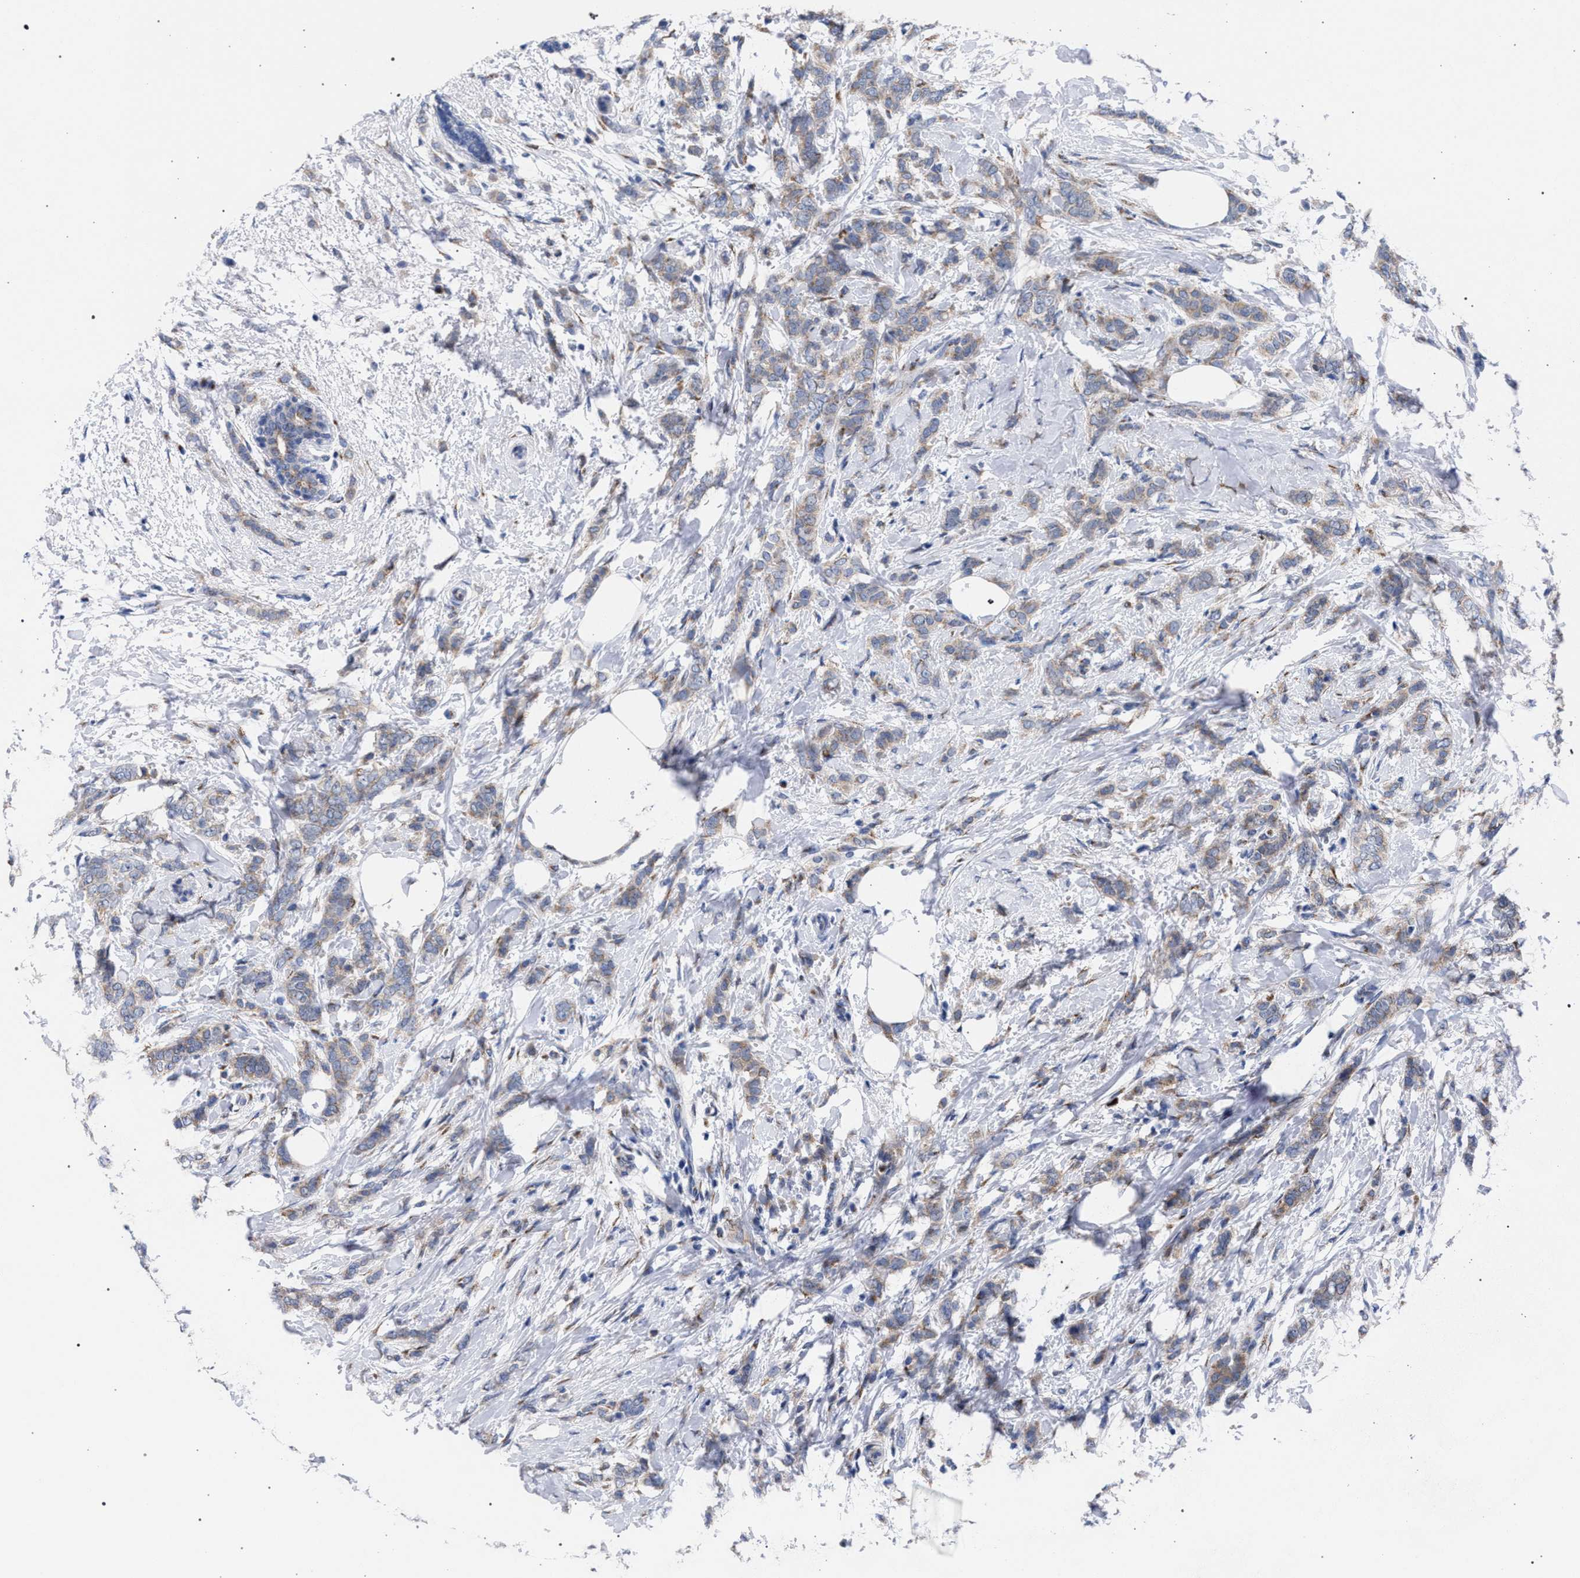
{"staining": {"intensity": "moderate", "quantity": ">75%", "location": "cytoplasmic/membranous"}, "tissue": "breast cancer", "cell_type": "Tumor cells", "image_type": "cancer", "snomed": [{"axis": "morphology", "description": "Lobular carcinoma, in situ"}, {"axis": "morphology", "description": "Lobular carcinoma"}, {"axis": "topography", "description": "Breast"}], "caption": "A brown stain highlights moderate cytoplasmic/membranous positivity of a protein in breast lobular carcinoma tumor cells.", "gene": "GOLGA2", "patient": {"sex": "female", "age": 41}}